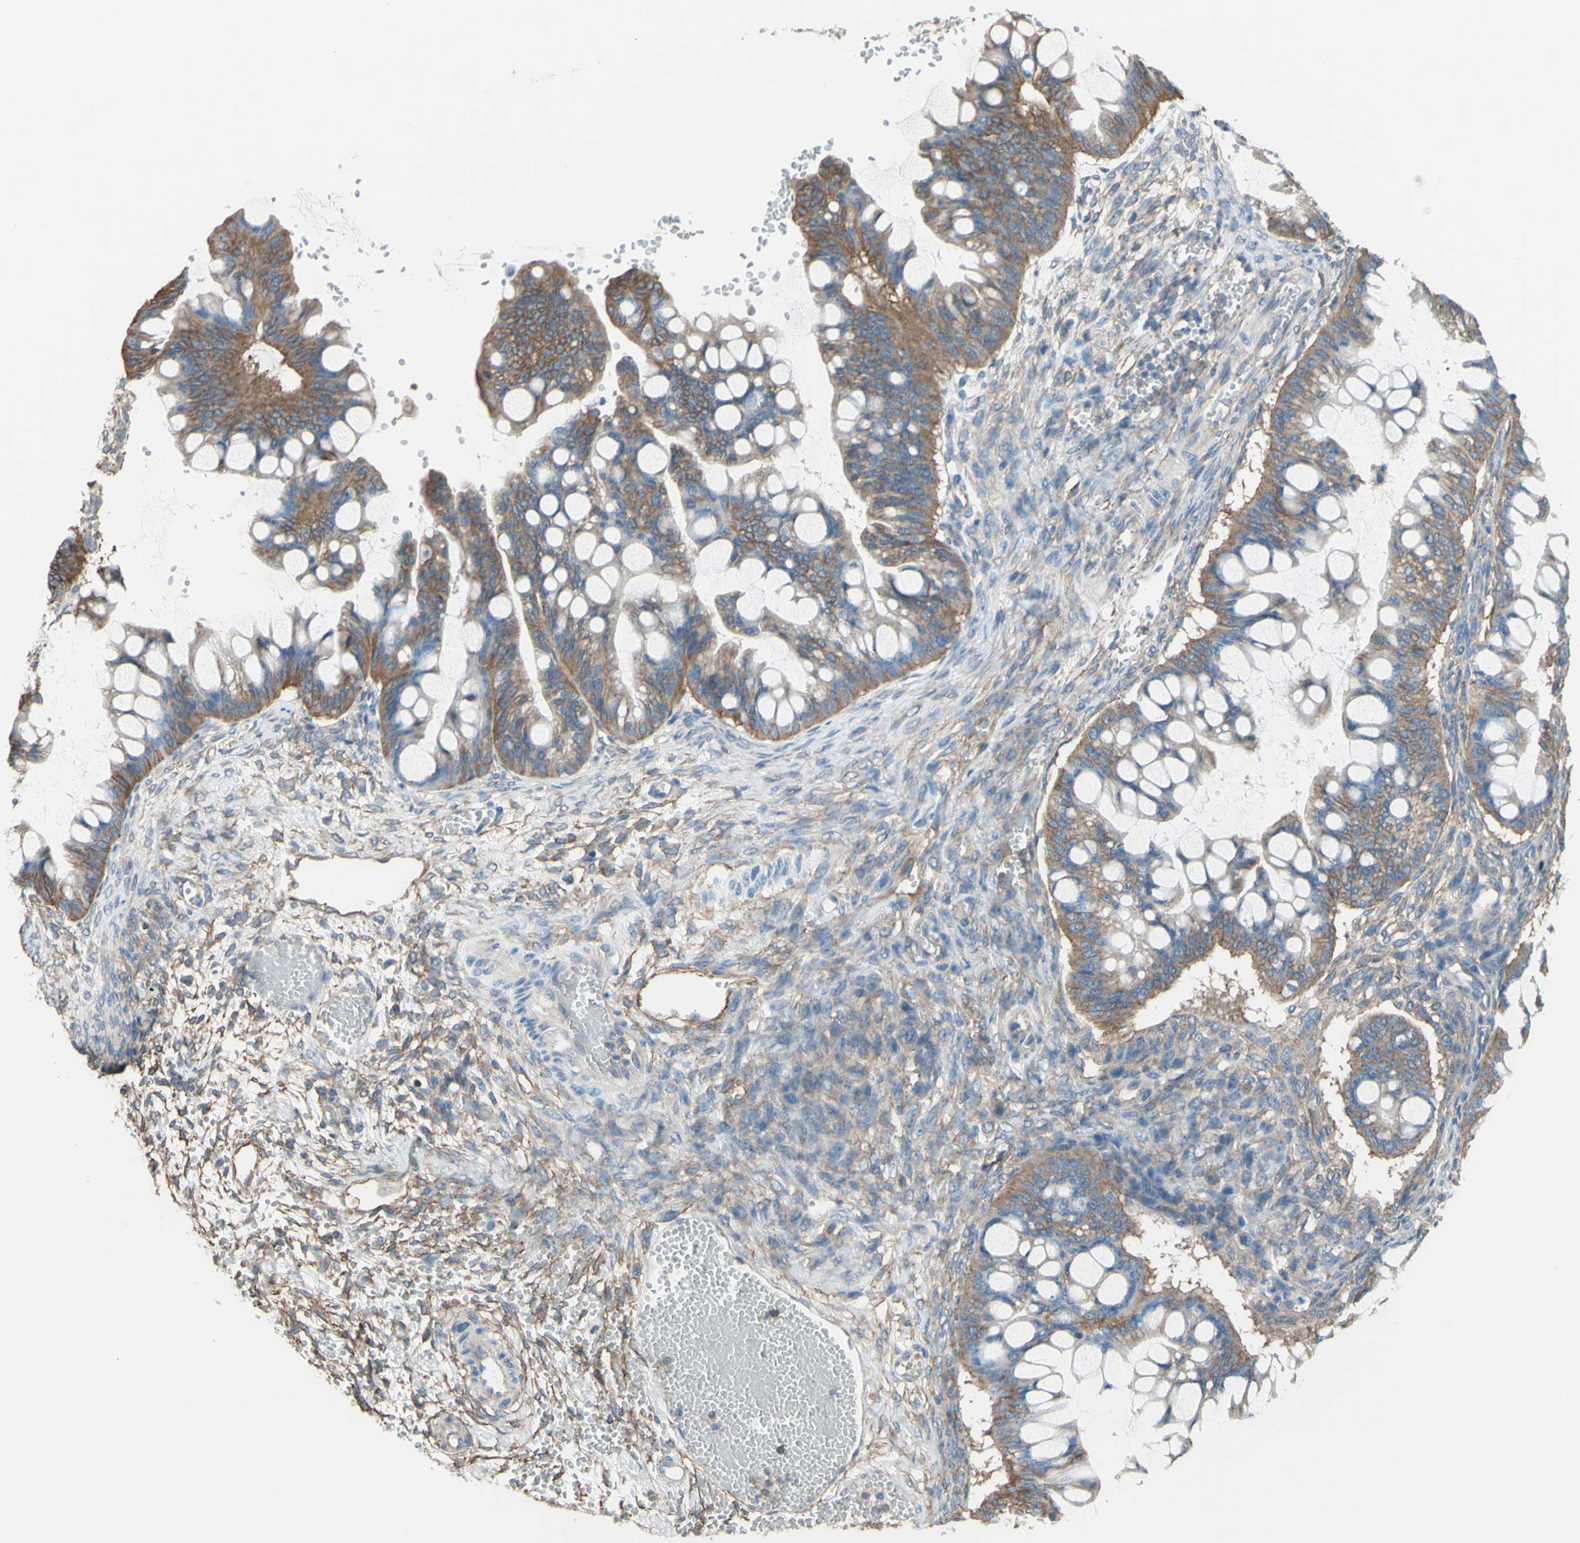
{"staining": {"intensity": "moderate", "quantity": ">75%", "location": "cytoplasmic/membranous"}, "tissue": "ovarian cancer", "cell_type": "Tumor cells", "image_type": "cancer", "snomed": [{"axis": "morphology", "description": "Cystadenocarcinoma, mucinous, NOS"}, {"axis": "topography", "description": "Ovary"}], "caption": "Moderate cytoplasmic/membranous protein positivity is present in about >75% of tumor cells in mucinous cystadenocarcinoma (ovarian). The staining was performed using DAB (3,3'-diaminobenzidine), with brown indicating positive protein expression. Nuclei are stained blue with hematoxylin.", "gene": "ADD1", "patient": {"sex": "female", "age": 73}}